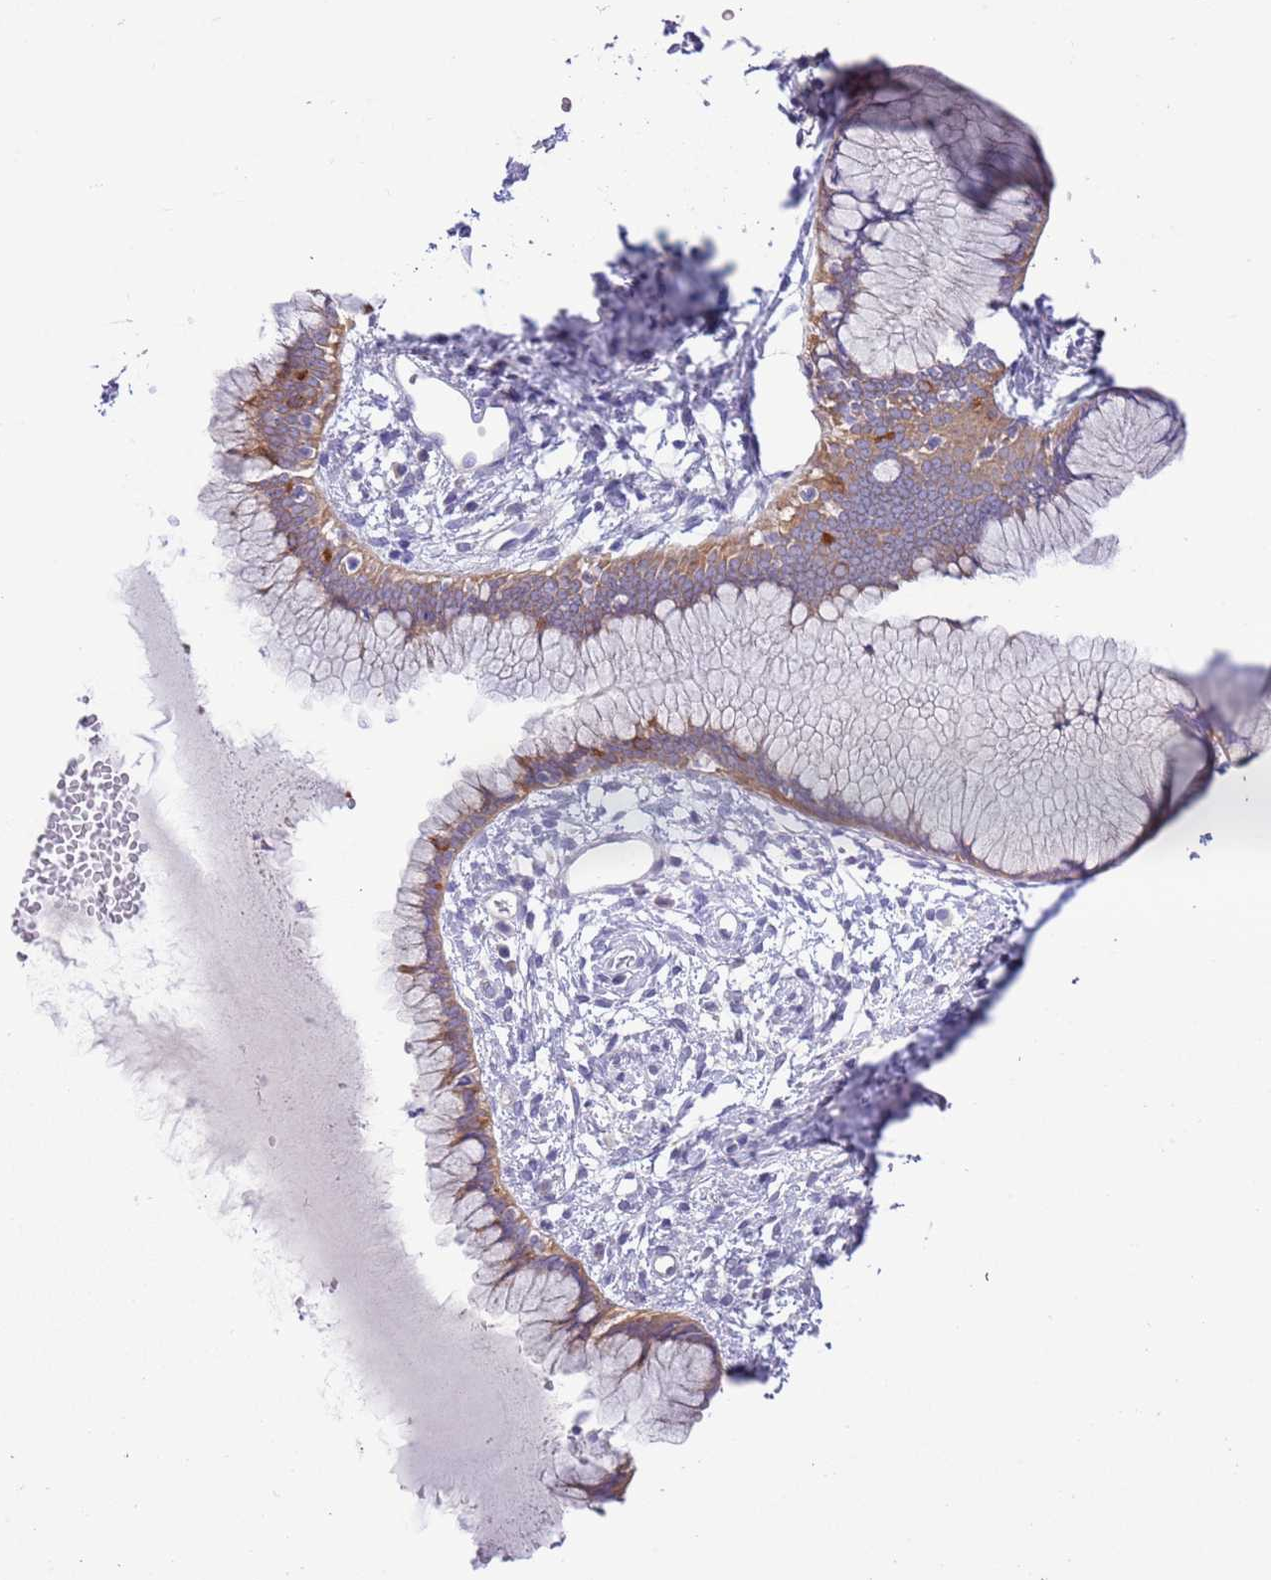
{"staining": {"intensity": "moderate", "quantity": ">75%", "location": "cytoplasmic/membranous"}, "tissue": "cervix", "cell_type": "Glandular cells", "image_type": "normal", "snomed": [{"axis": "morphology", "description": "Normal tissue, NOS"}, {"axis": "topography", "description": "Cervix"}], "caption": "Brown immunohistochemical staining in normal human cervix demonstrates moderate cytoplasmic/membranous positivity in approximately >75% of glandular cells.", "gene": "STIP1", "patient": {"sex": "female", "age": 42}}